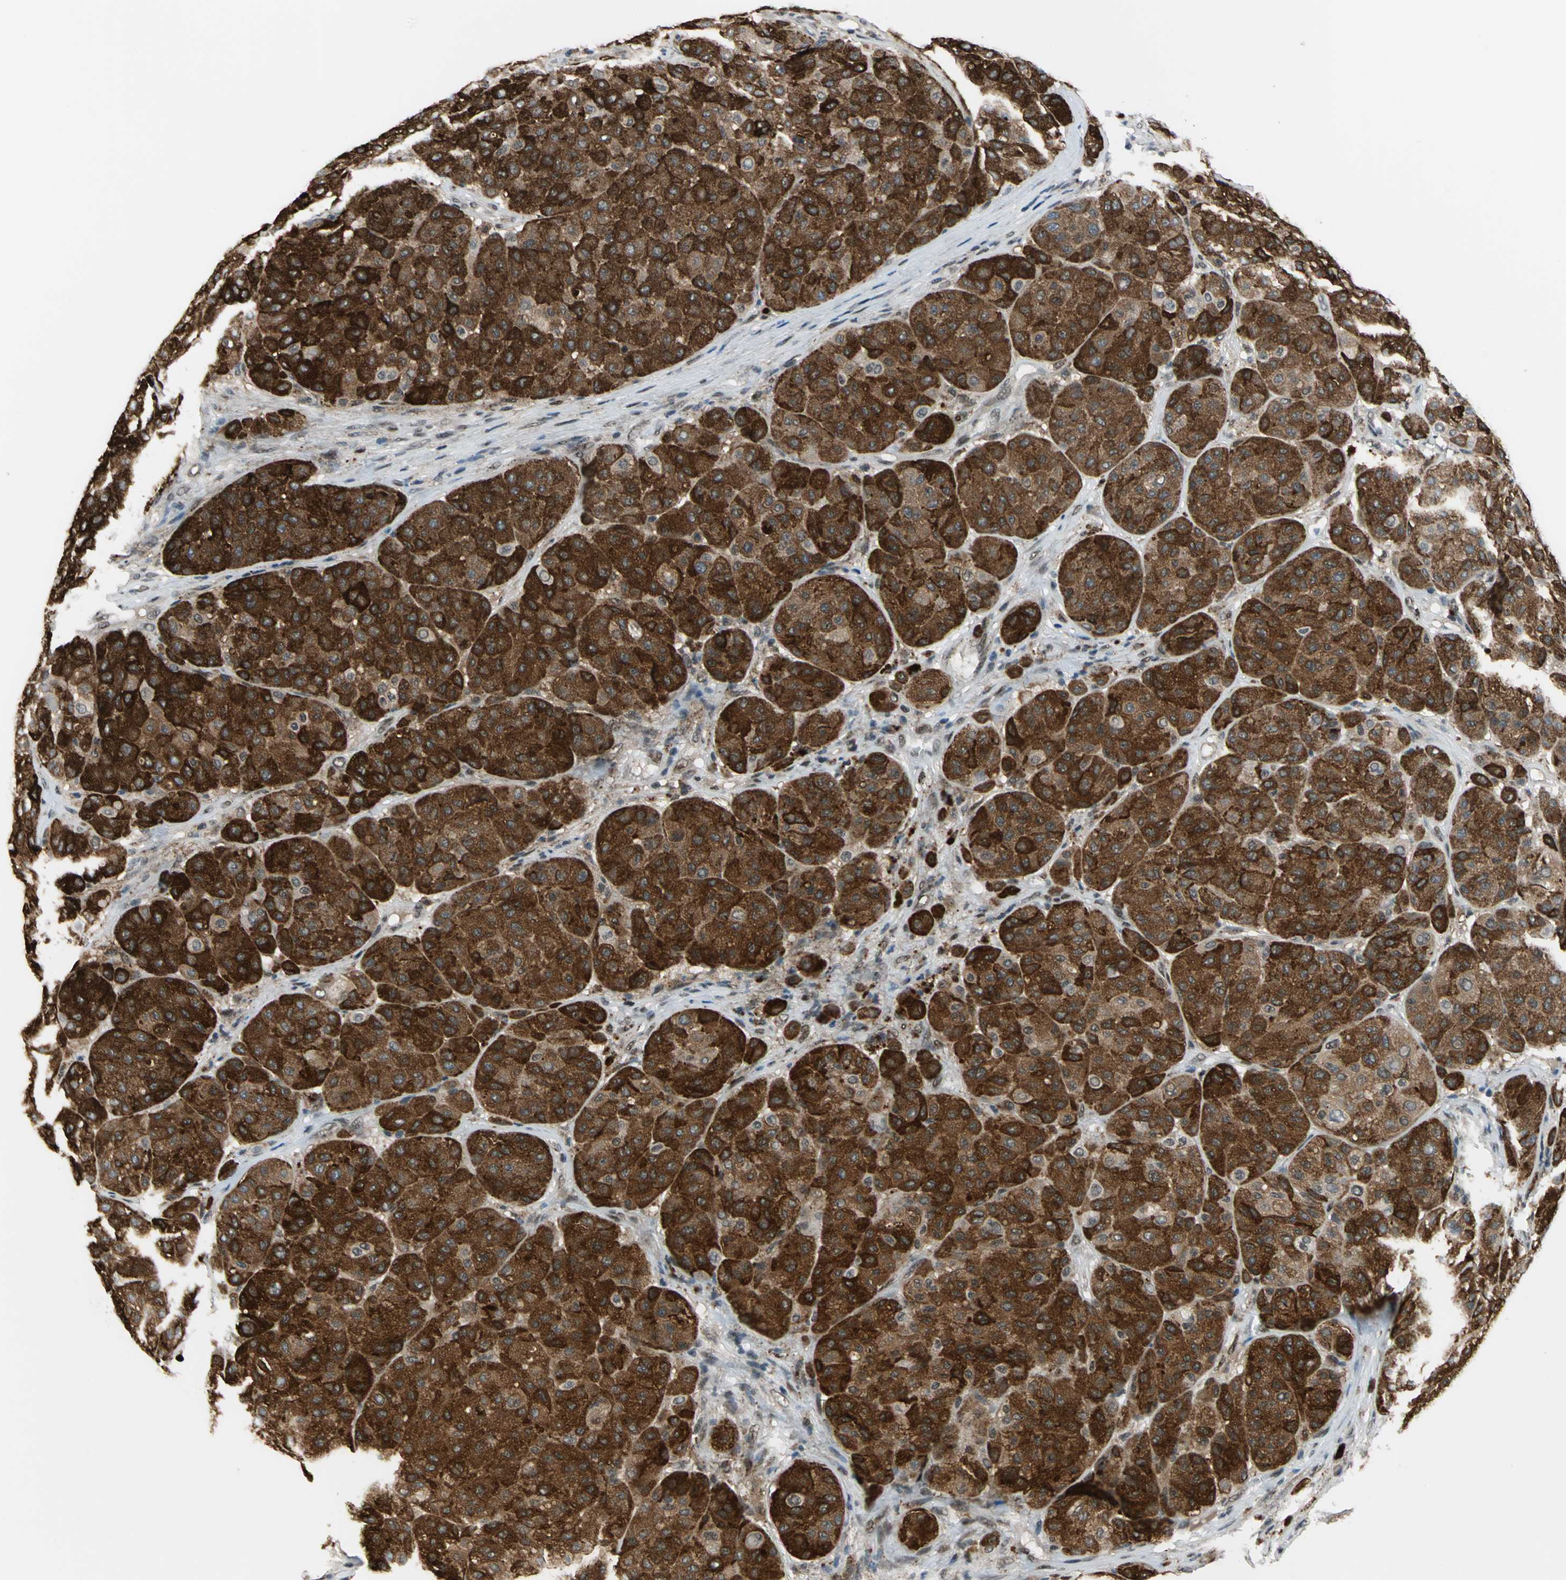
{"staining": {"intensity": "strong", "quantity": ">75%", "location": "cytoplasmic/membranous,nuclear"}, "tissue": "melanoma", "cell_type": "Tumor cells", "image_type": "cancer", "snomed": [{"axis": "morphology", "description": "Normal tissue, NOS"}, {"axis": "morphology", "description": "Malignant melanoma, Metastatic site"}, {"axis": "topography", "description": "Skin"}], "caption": "About >75% of tumor cells in melanoma demonstrate strong cytoplasmic/membranous and nuclear protein positivity as visualized by brown immunohistochemical staining.", "gene": "ELF2", "patient": {"sex": "male", "age": 41}}